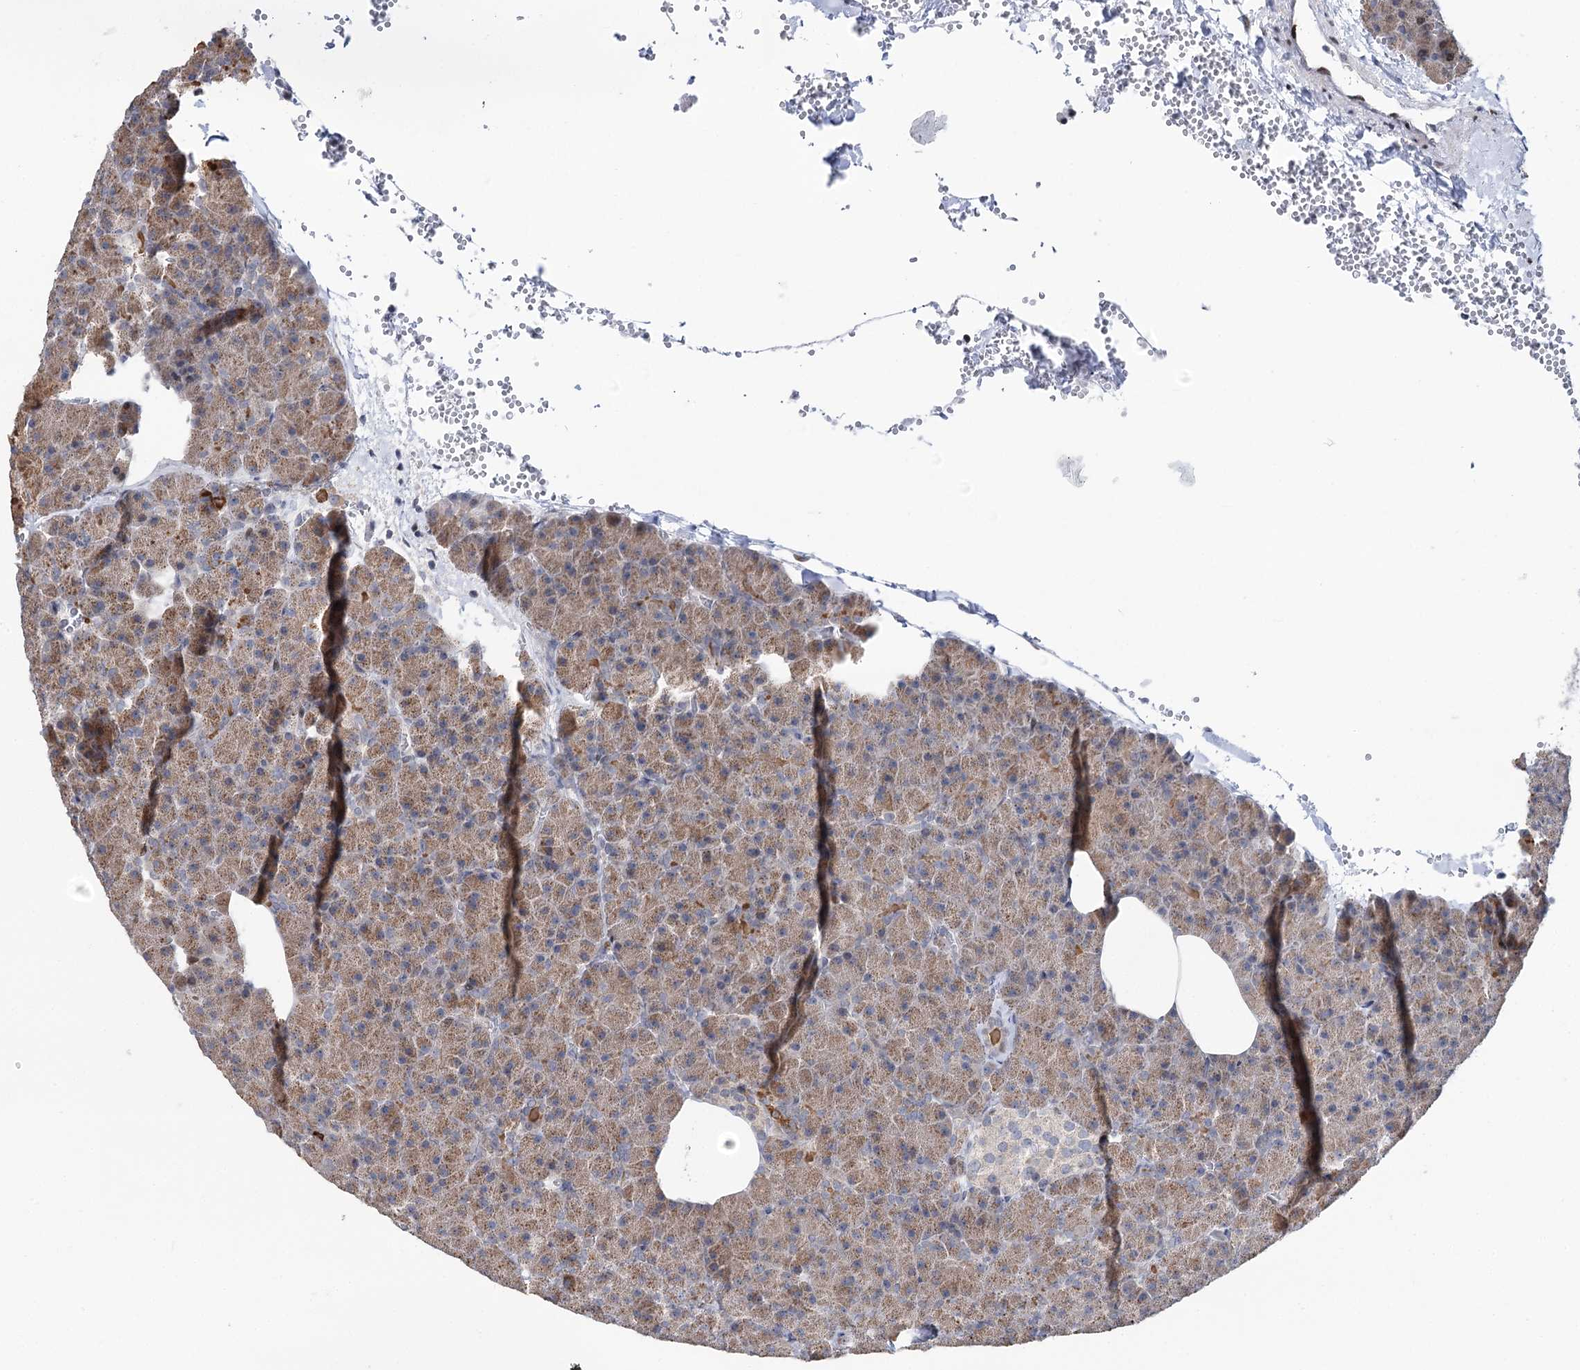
{"staining": {"intensity": "moderate", "quantity": ">75%", "location": "cytoplasmic/membranous"}, "tissue": "pancreas", "cell_type": "Exocrine glandular cells", "image_type": "normal", "snomed": [{"axis": "morphology", "description": "Normal tissue, NOS"}, {"axis": "morphology", "description": "Carcinoid, malignant, NOS"}, {"axis": "topography", "description": "Pancreas"}], "caption": "Pancreas stained for a protein displays moderate cytoplasmic/membranous positivity in exocrine glandular cells. Immunohistochemistry stains the protein of interest in brown and the nuclei are stained blue.", "gene": "PTGR1", "patient": {"sex": "female", "age": 35}}